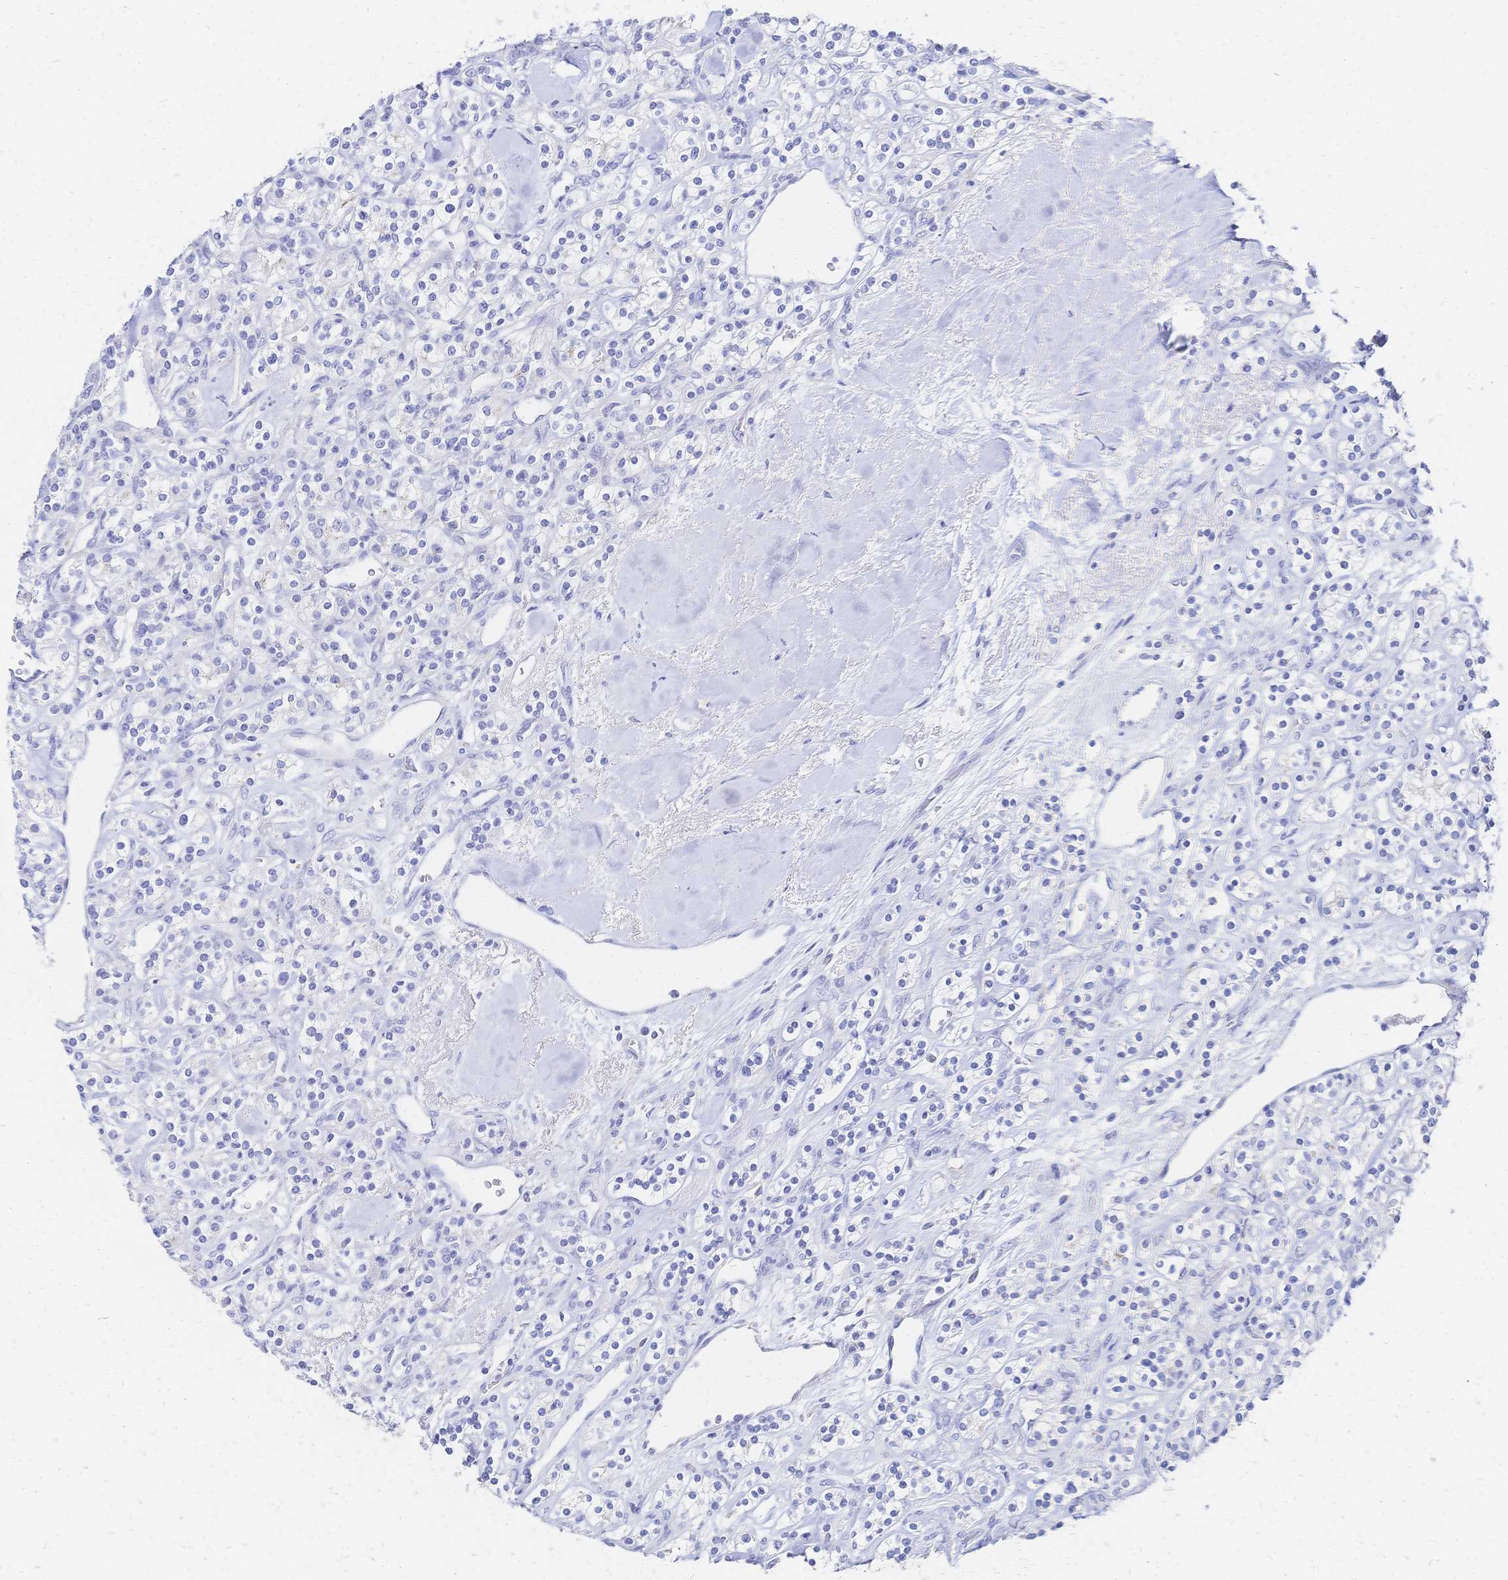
{"staining": {"intensity": "negative", "quantity": "none", "location": "none"}, "tissue": "renal cancer", "cell_type": "Tumor cells", "image_type": "cancer", "snomed": [{"axis": "morphology", "description": "Adenocarcinoma, NOS"}, {"axis": "topography", "description": "Kidney"}], "caption": "DAB (3,3'-diaminobenzidine) immunohistochemical staining of renal cancer (adenocarcinoma) reveals no significant expression in tumor cells.", "gene": "SLC5A1", "patient": {"sex": "male", "age": 77}}